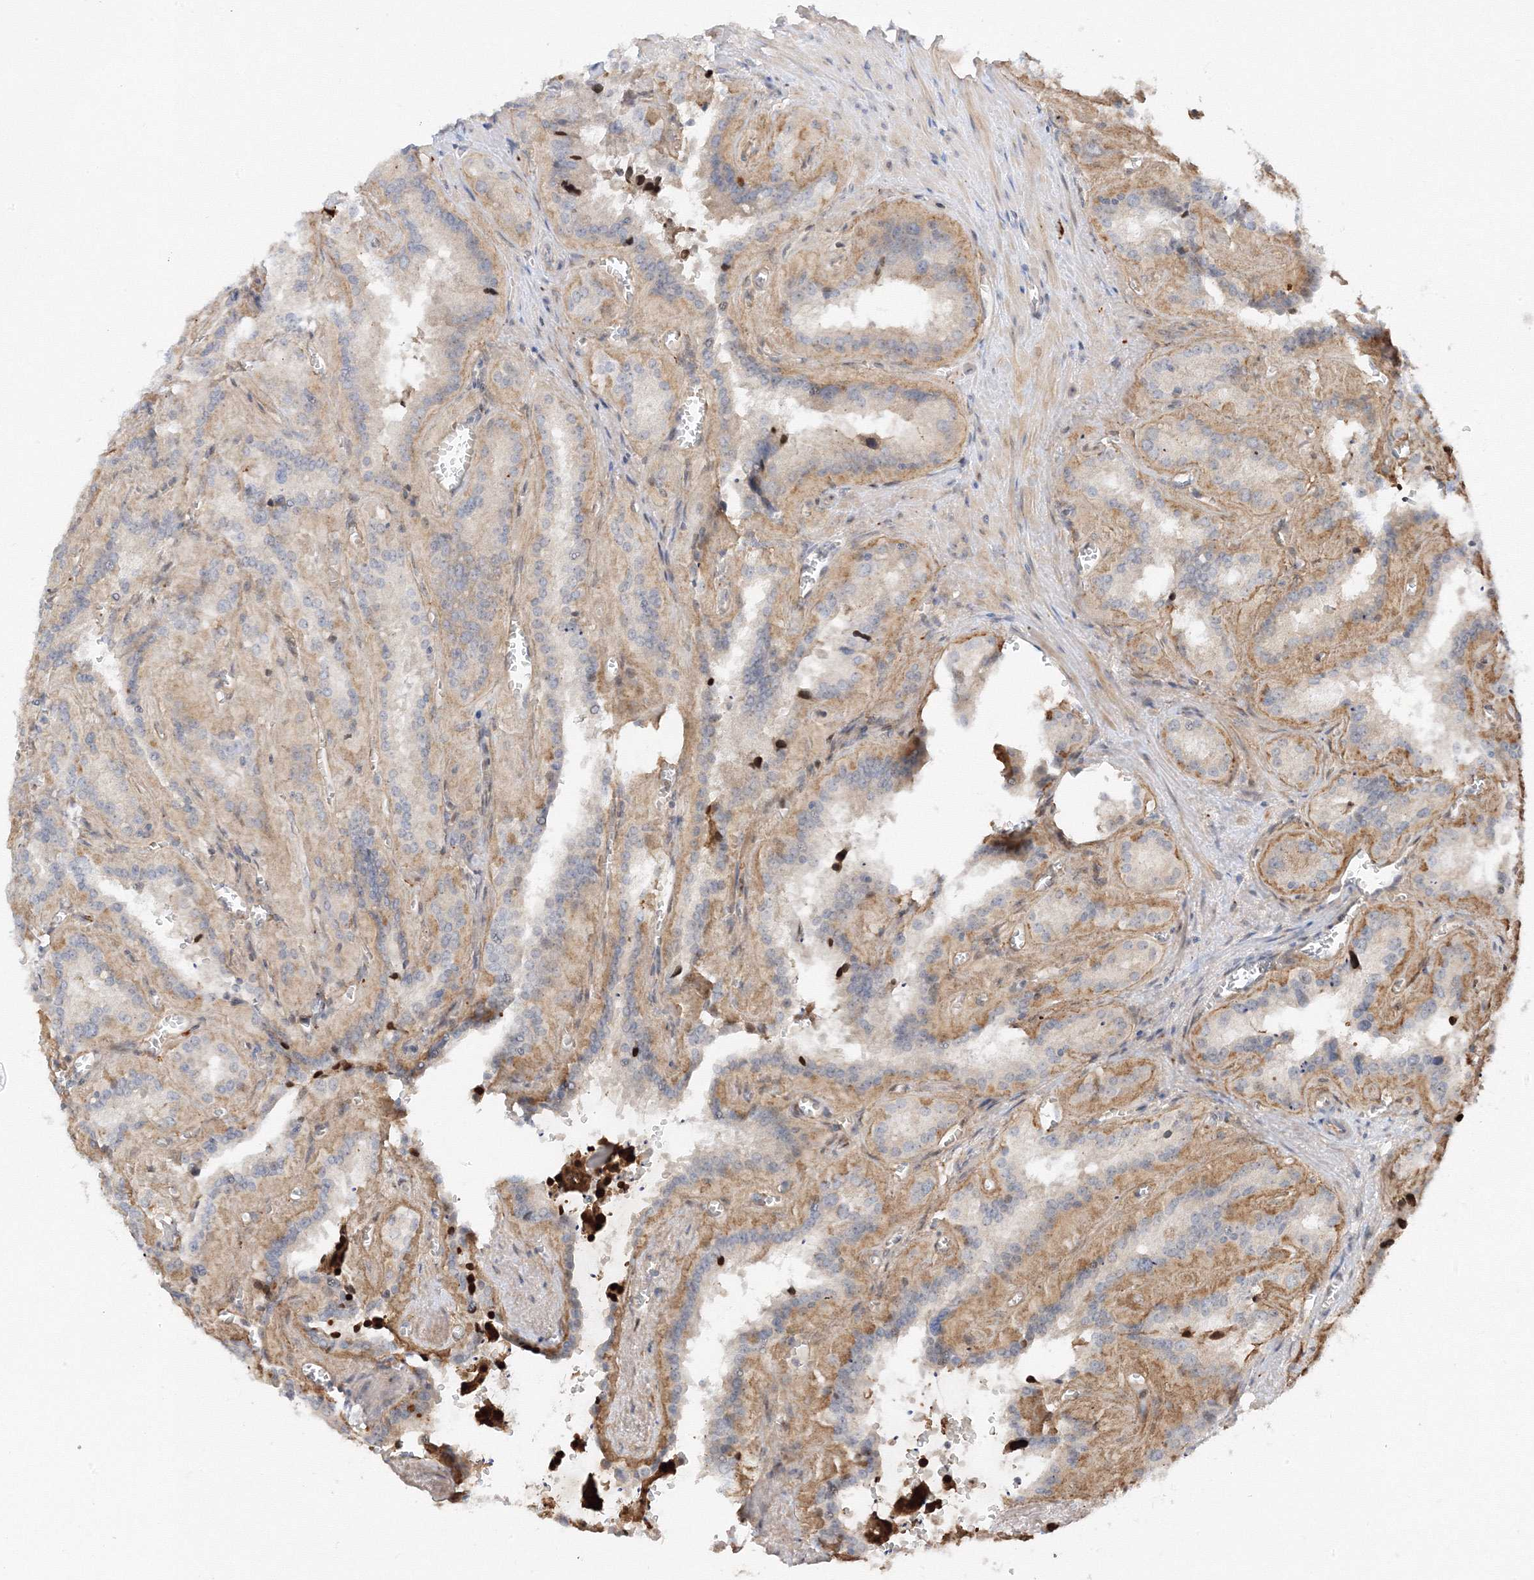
{"staining": {"intensity": "weak", "quantity": "25%-75%", "location": "cytoplasmic/membranous"}, "tissue": "seminal vesicle", "cell_type": "Glandular cells", "image_type": "normal", "snomed": [{"axis": "morphology", "description": "Normal tissue, NOS"}, {"axis": "topography", "description": "Prostate"}, {"axis": "topography", "description": "Seminal veicle"}], "caption": "Protein expression by immunohistochemistry exhibits weak cytoplasmic/membranous expression in about 25%-75% of glandular cells in benign seminal vesicle. Immunohistochemistry stains the protein of interest in brown and the nuclei are stained blue.", "gene": "ETAA1", "patient": {"sex": "male", "age": 59}}